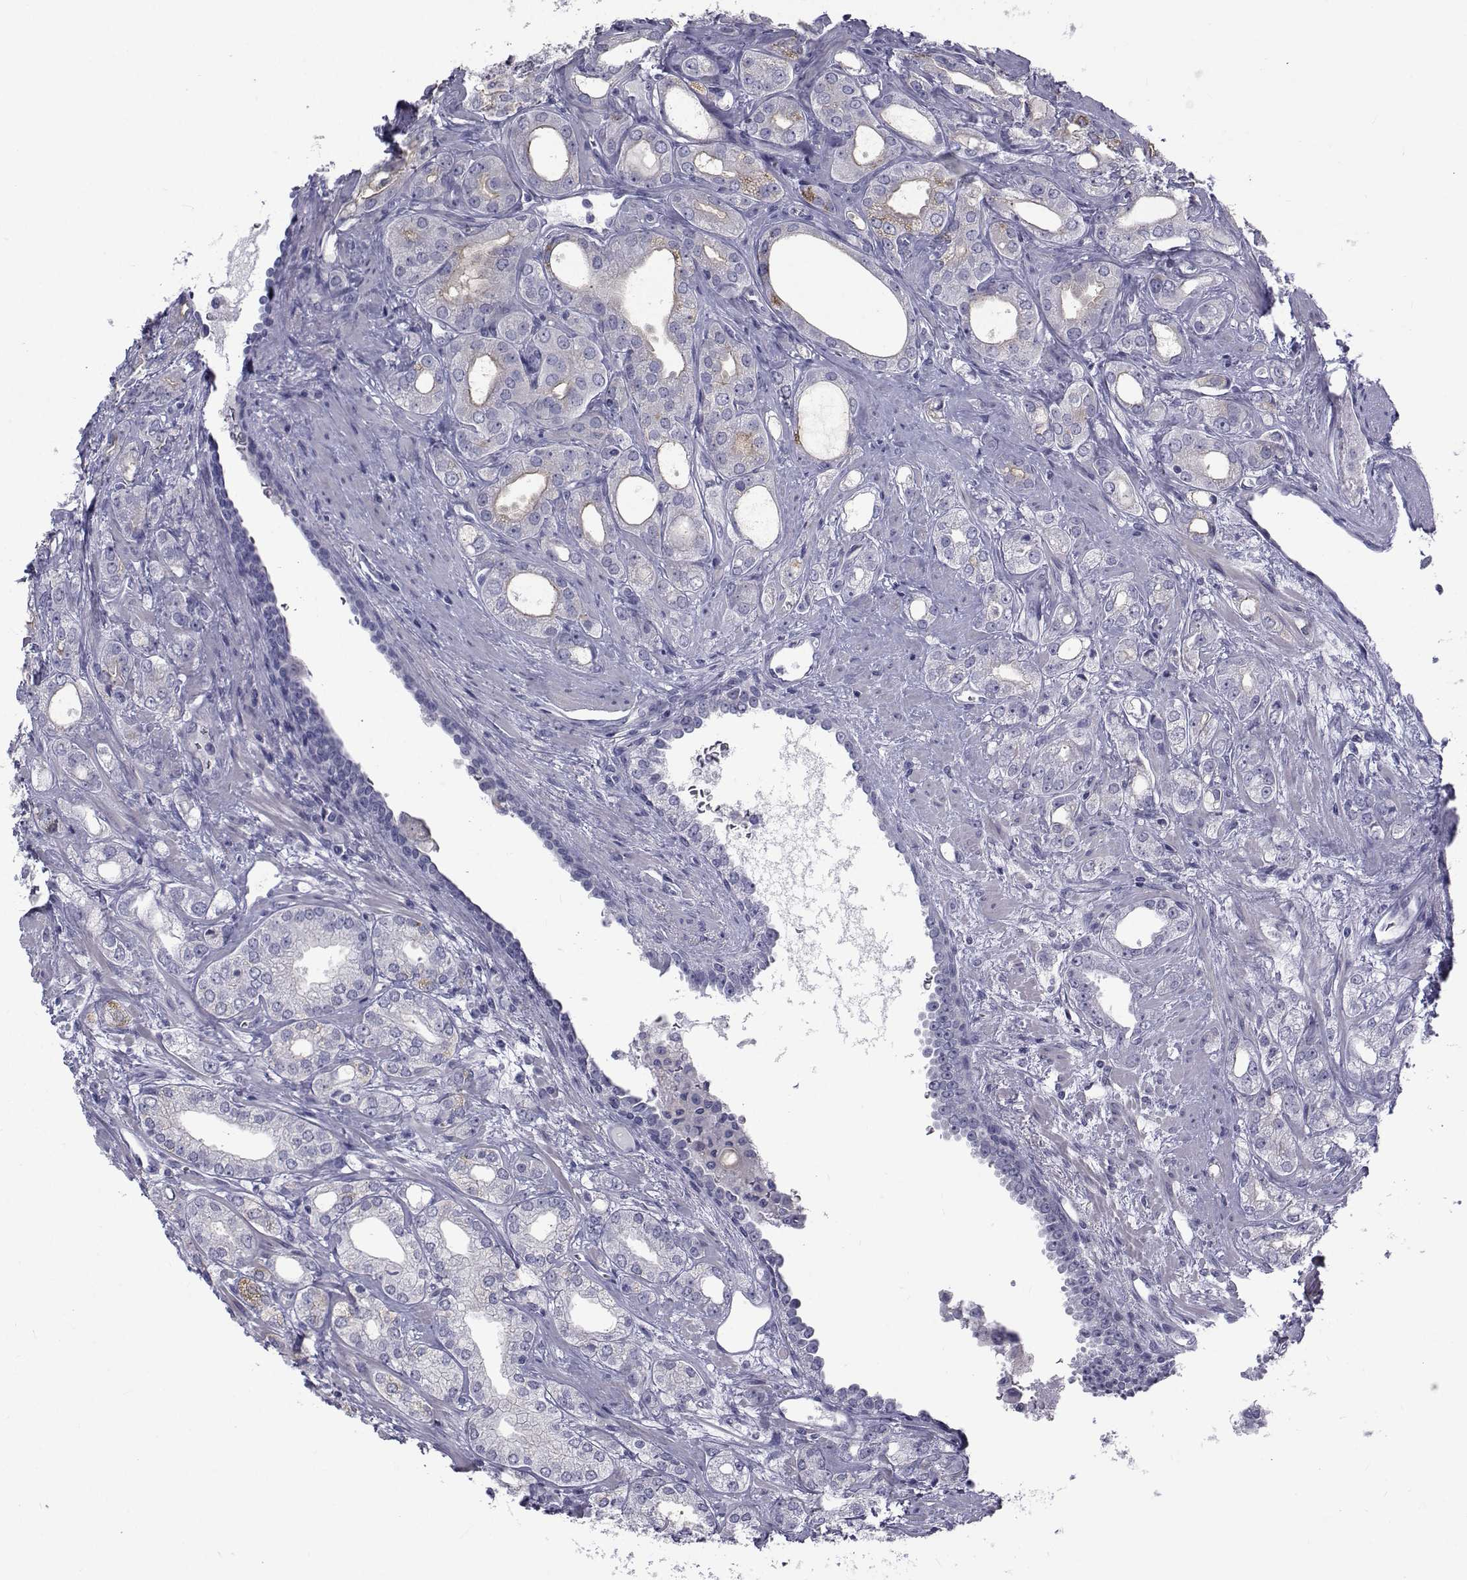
{"staining": {"intensity": "weak", "quantity": "<25%", "location": "cytoplasmic/membranous"}, "tissue": "prostate cancer", "cell_type": "Tumor cells", "image_type": "cancer", "snomed": [{"axis": "morphology", "description": "Adenocarcinoma, NOS"}, {"axis": "morphology", "description": "Adenocarcinoma, High grade"}, {"axis": "topography", "description": "Prostate"}], "caption": "Tumor cells show no significant staining in adenocarcinoma (high-grade) (prostate). (Brightfield microscopy of DAB (3,3'-diaminobenzidine) immunohistochemistry (IHC) at high magnification).", "gene": "FDXR", "patient": {"sex": "male", "age": 70}}